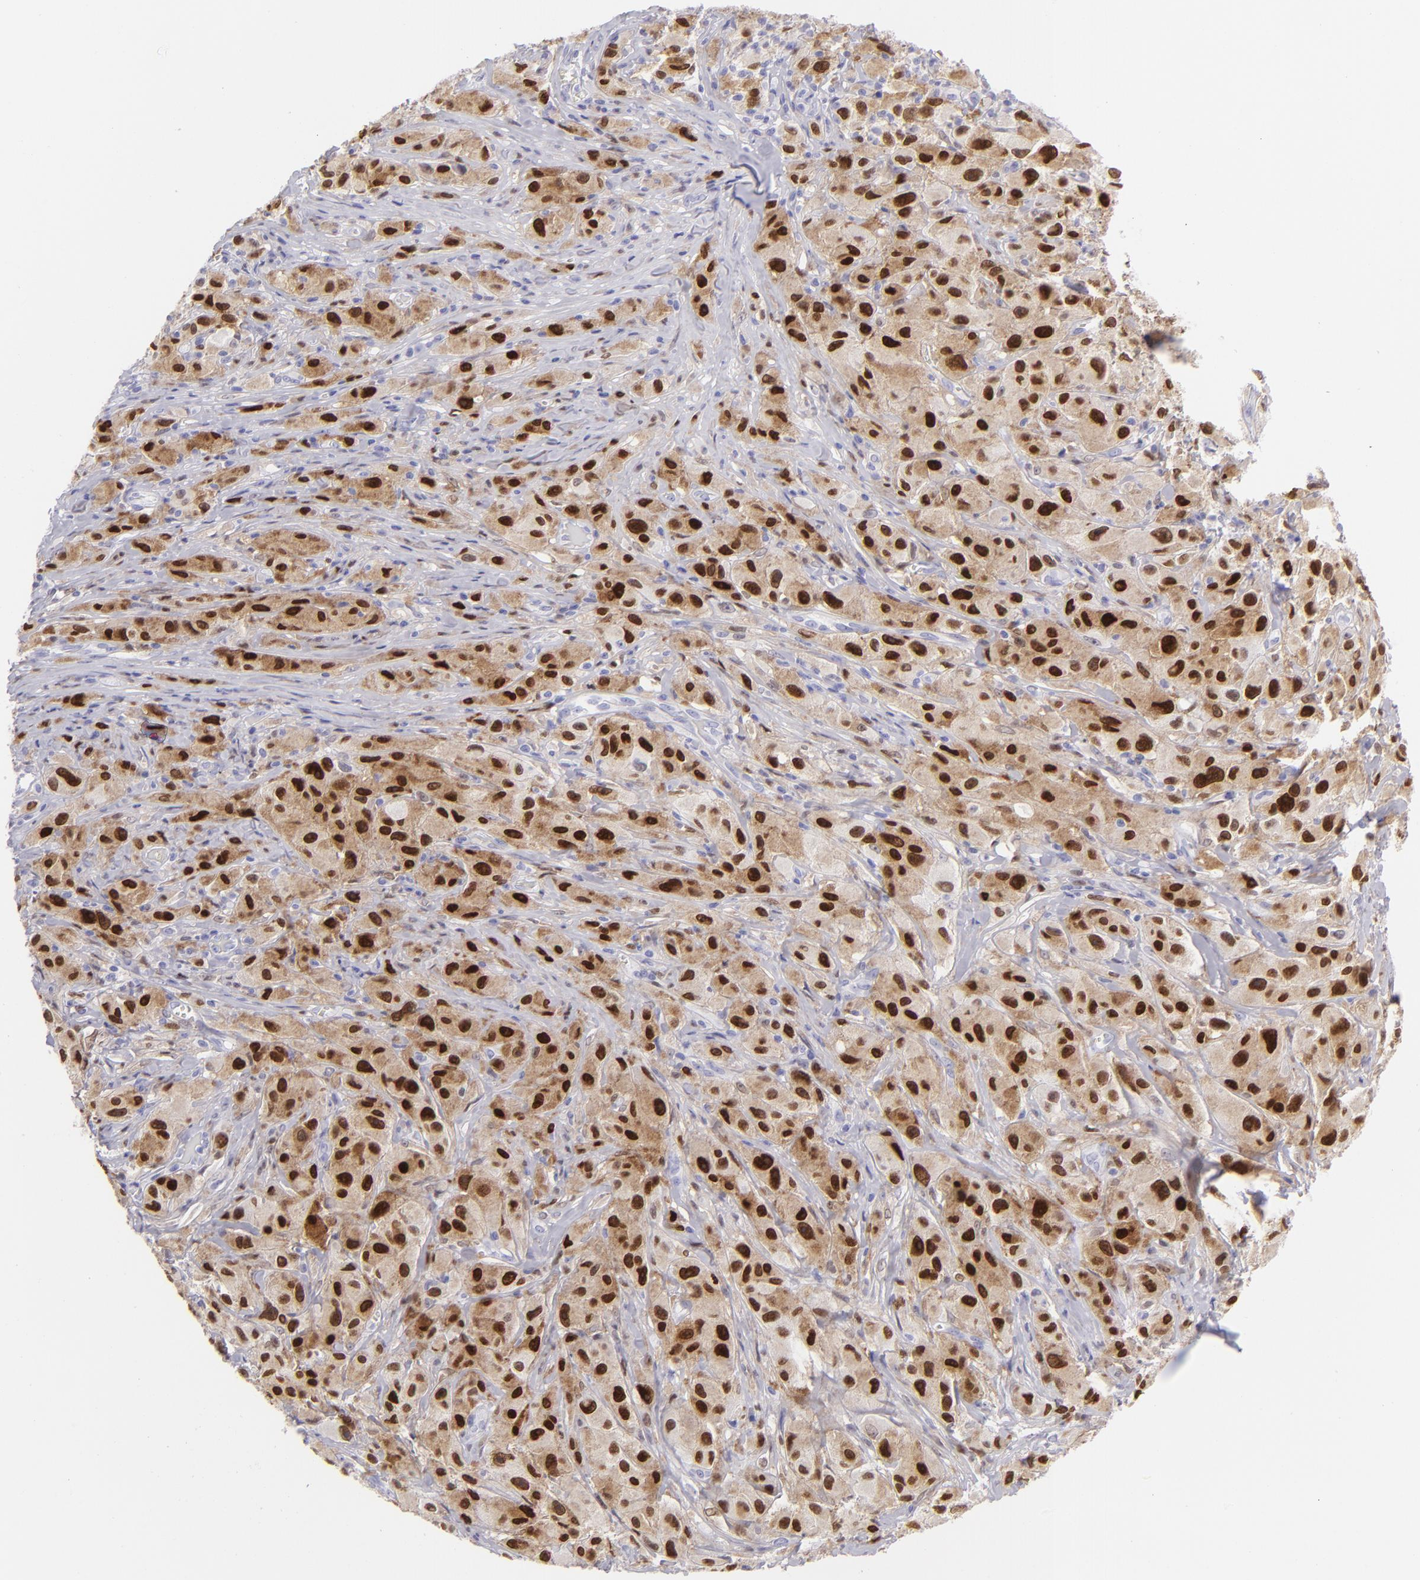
{"staining": {"intensity": "strong", "quantity": ">75%", "location": "nuclear"}, "tissue": "melanoma", "cell_type": "Tumor cells", "image_type": "cancer", "snomed": [{"axis": "morphology", "description": "Malignant melanoma, NOS"}, {"axis": "topography", "description": "Skin"}], "caption": "DAB (3,3'-diaminobenzidine) immunohistochemical staining of melanoma shows strong nuclear protein expression in about >75% of tumor cells. (Stains: DAB (3,3'-diaminobenzidine) in brown, nuclei in blue, Microscopy: brightfield microscopy at high magnification).", "gene": "MITF", "patient": {"sex": "male", "age": 56}}